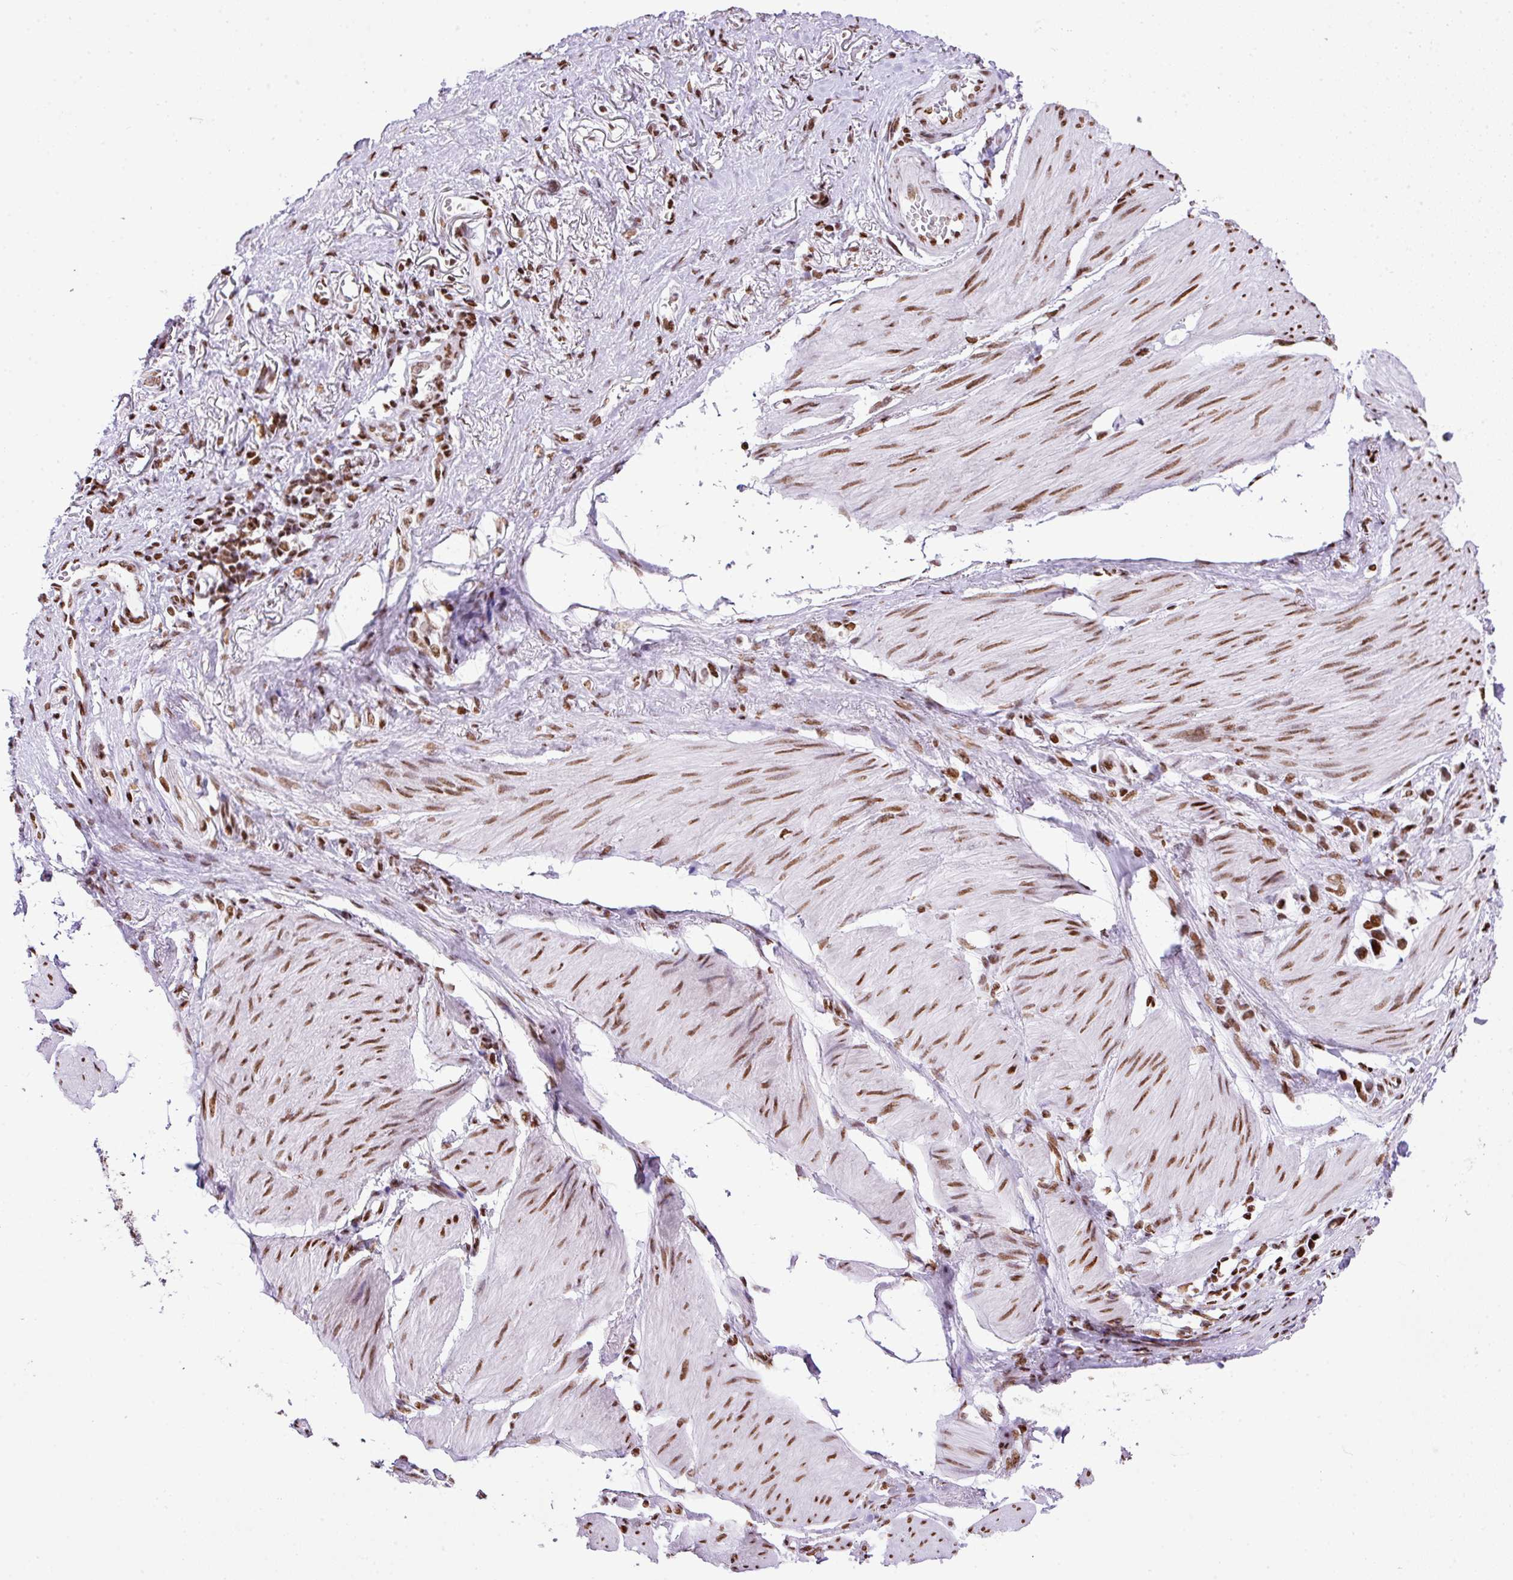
{"staining": {"intensity": "moderate", "quantity": ">75%", "location": "nuclear"}, "tissue": "stomach cancer", "cell_type": "Tumor cells", "image_type": "cancer", "snomed": [{"axis": "morphology", "description": "Adenocarcinoma, NOS"}, {"axis": "topography", "description": "Stomach"}], "caption": "Brown immunohistochemical staining in human stomach cancer displays moderate nuclear positivity in about >75% of tumor cells.", "gene": "RARG", "patient": {"sex": "female", "age": 81}}